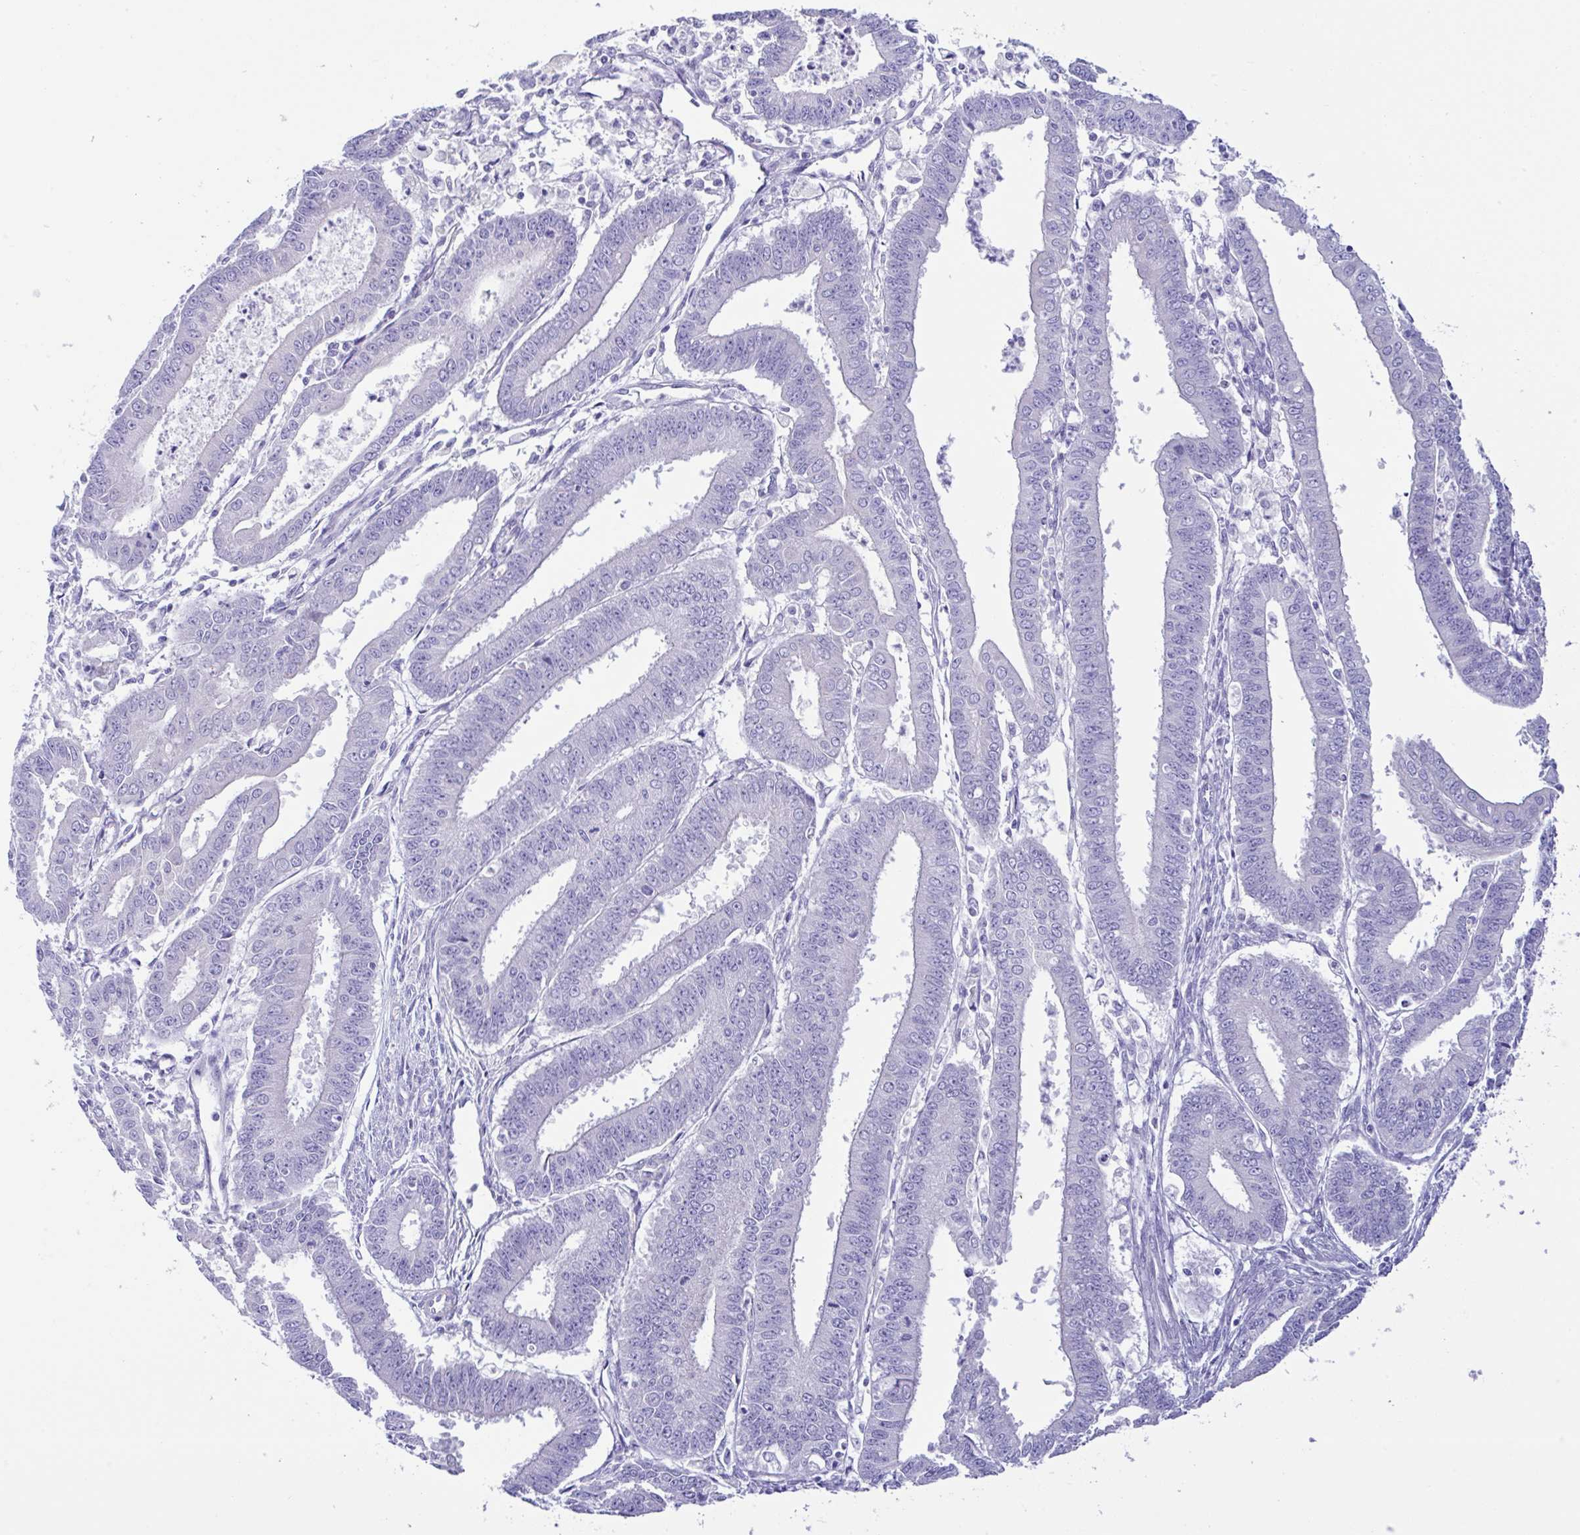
{"staining": {"intensity": "negative", "quantity": "none", "location": "none"}, "tissue": "endometrial cancer", "cell_type": "Tumor cells", "image_type": "cancer", "snomed": [{"axis": "morphology", "description": "Adenocarcinoma, NOS"}, {"axis": "topography", "description": "Endometrium"}], "caption": "Tumor cells are negative for brown protein staining in adenocarcinoma (endometrial).", "gene": "MED11", "patient": {"sex": "female", "age": 73}}